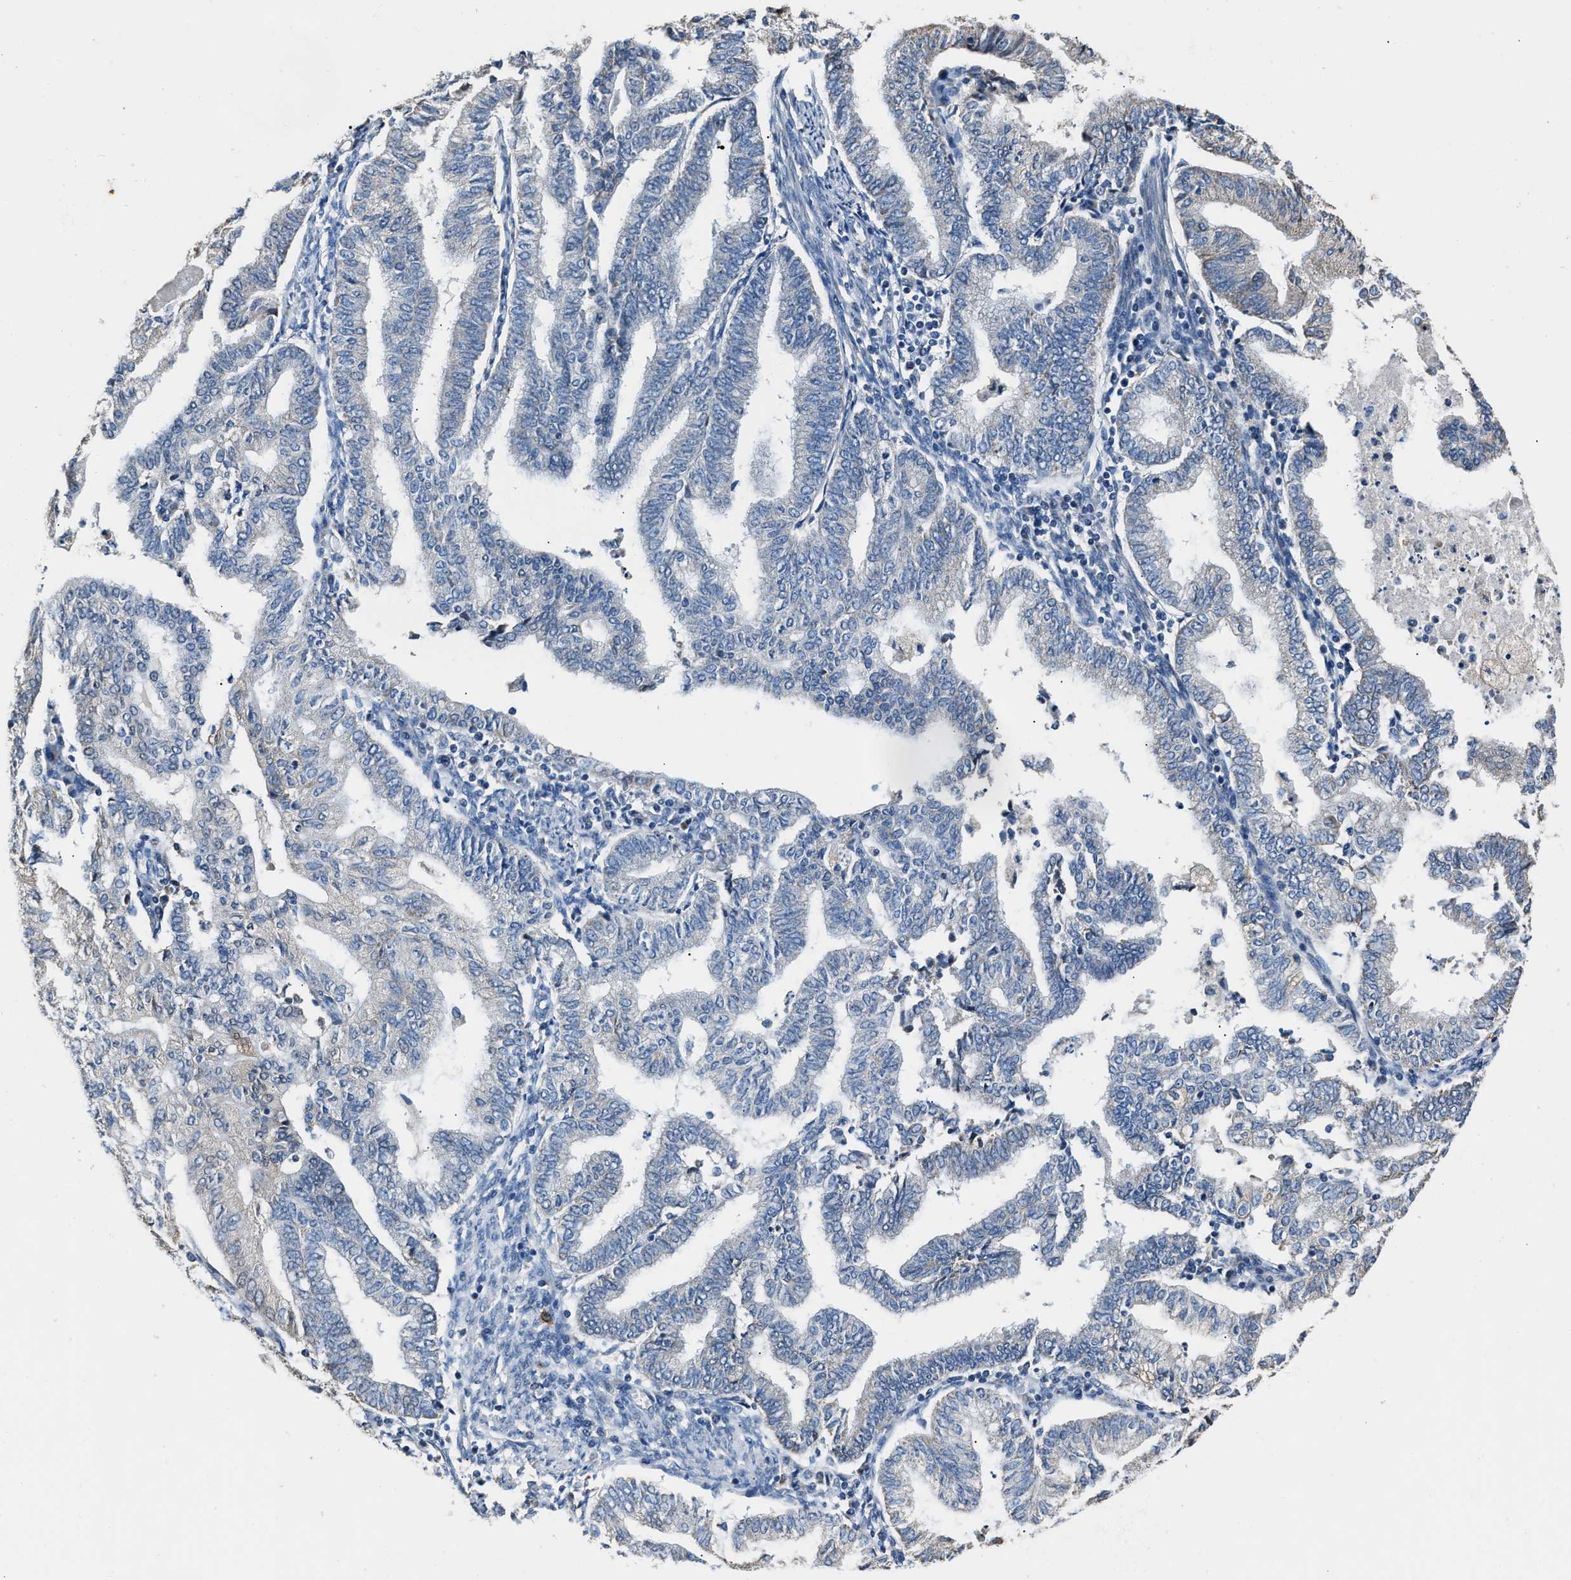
{"staining": {"intensity": "negative", "quantity": "none", "location": "none"}, "tissue": "endometrial cancer", "cell_type": "Tumor cells", "image_type": "cancer", "snomed": [{"axis": "morphology", "description": "Polyp, NOS"}, {"axis": "morphology", "description": "Adenocarcinoma, NOS"}, {"axis": "morphology", "description": "Adenoma, NOS"}, {"axis": "topography", "description": "Endometrium"}], "caption": "Endometrial adenoma stained for a protein using immunohistochemistry shows no positivity tumor cells.", "gene": "NSUN5", "patient": {"sex": "female", "age": 79}}